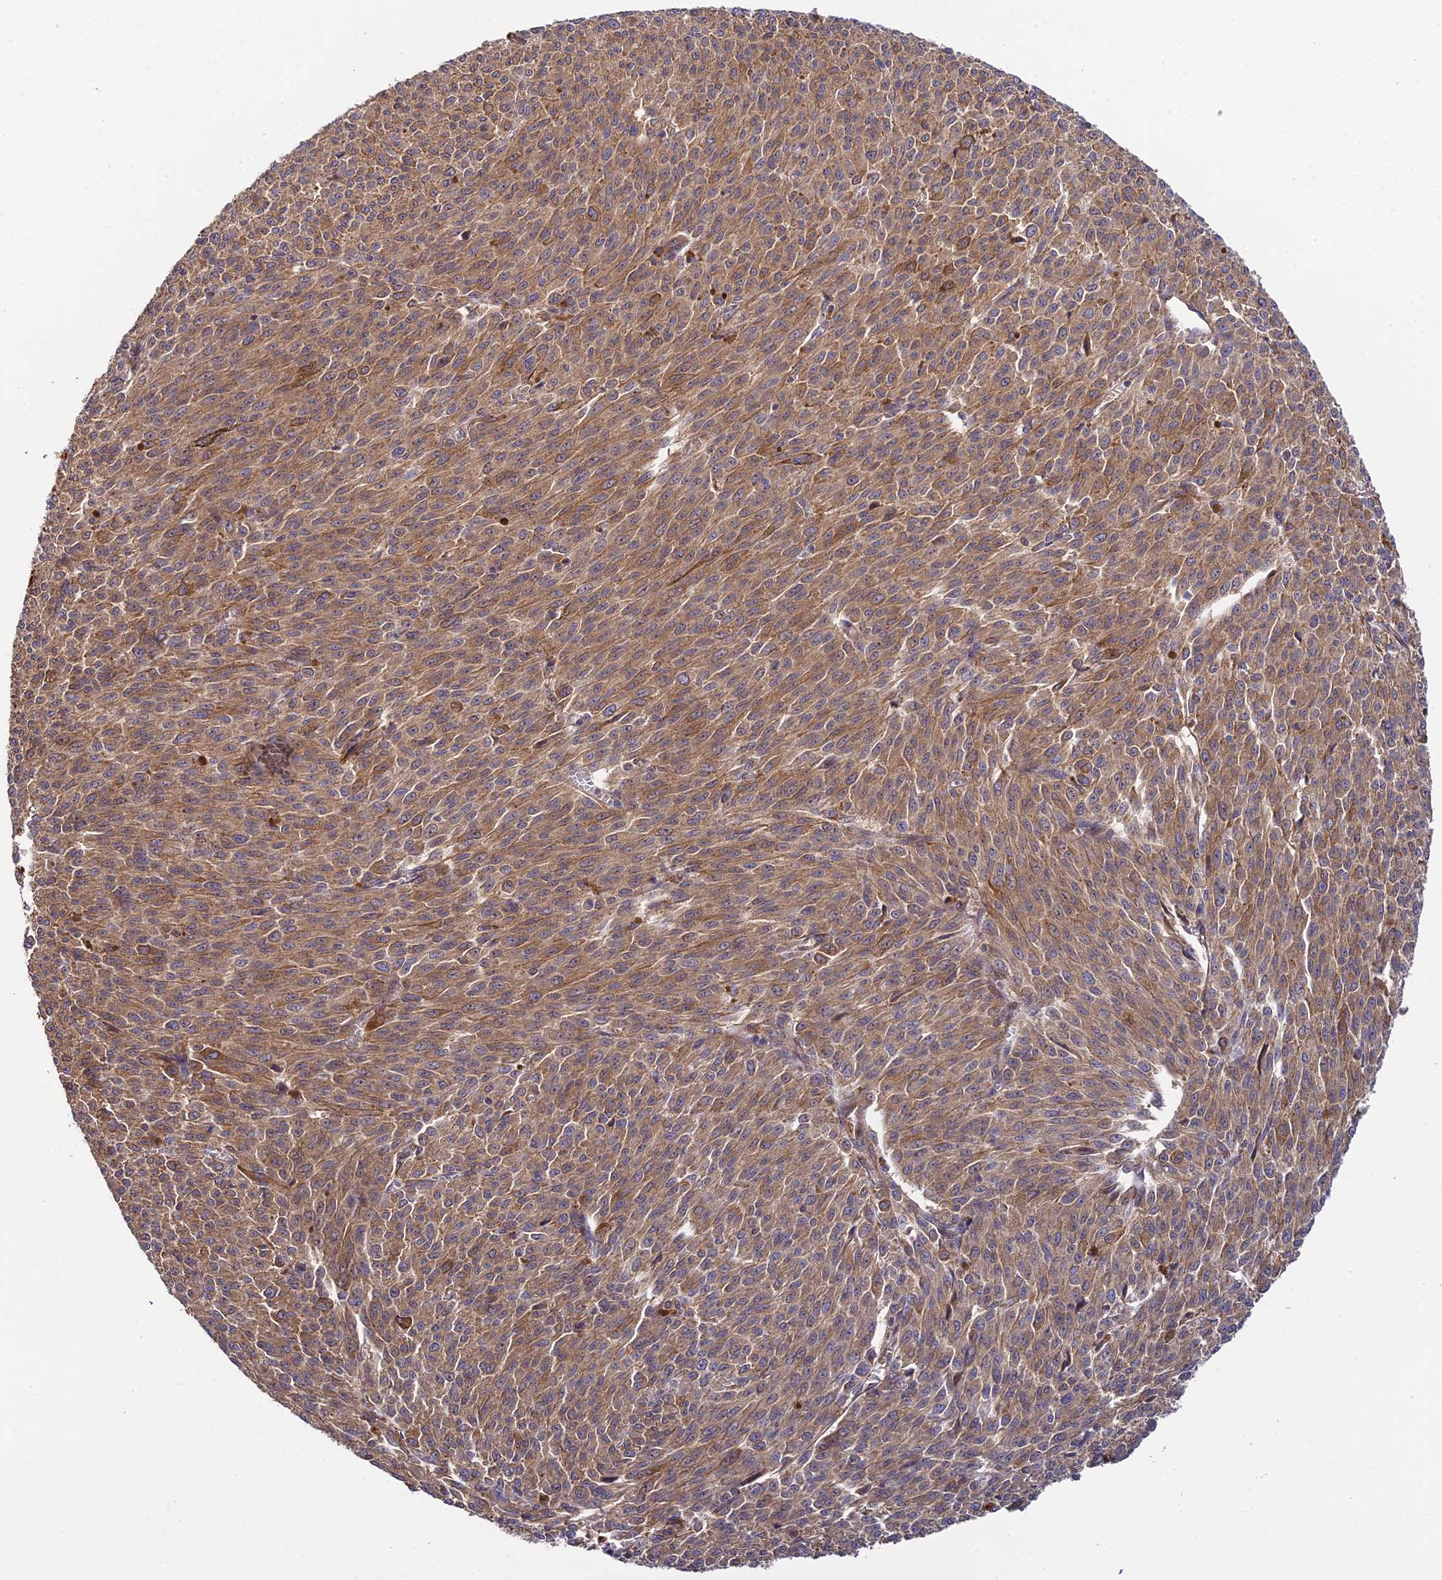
{"staining": {"intensity": "moderate", "quantity": ">75%", "location": "cytoplasmic/membranous"}, "tissue": "melanoma", "cell_type": "Tumor cells", "image_type": "cancer", "snomed": [{"axis": "morphology", "description": "Malignant melanoma, NOS"}, {"axis": "topography", "description": "Skin"}], "caption": "Immunohistochemistry staining of melanoma, which displays medium levels of moderate cytoplasmic/membranous expression in approximately >75% of tumor cells indicating moderate cytoplasmic/membranous protein staining. The staining was performed using DAB (3,3'-diaminobenzidine) (brown) for protein detection and nuclei were counterstained in hematoxylin (blue).", "gene": "P3H3", "patient": {"sex": "female", "age": 52}}